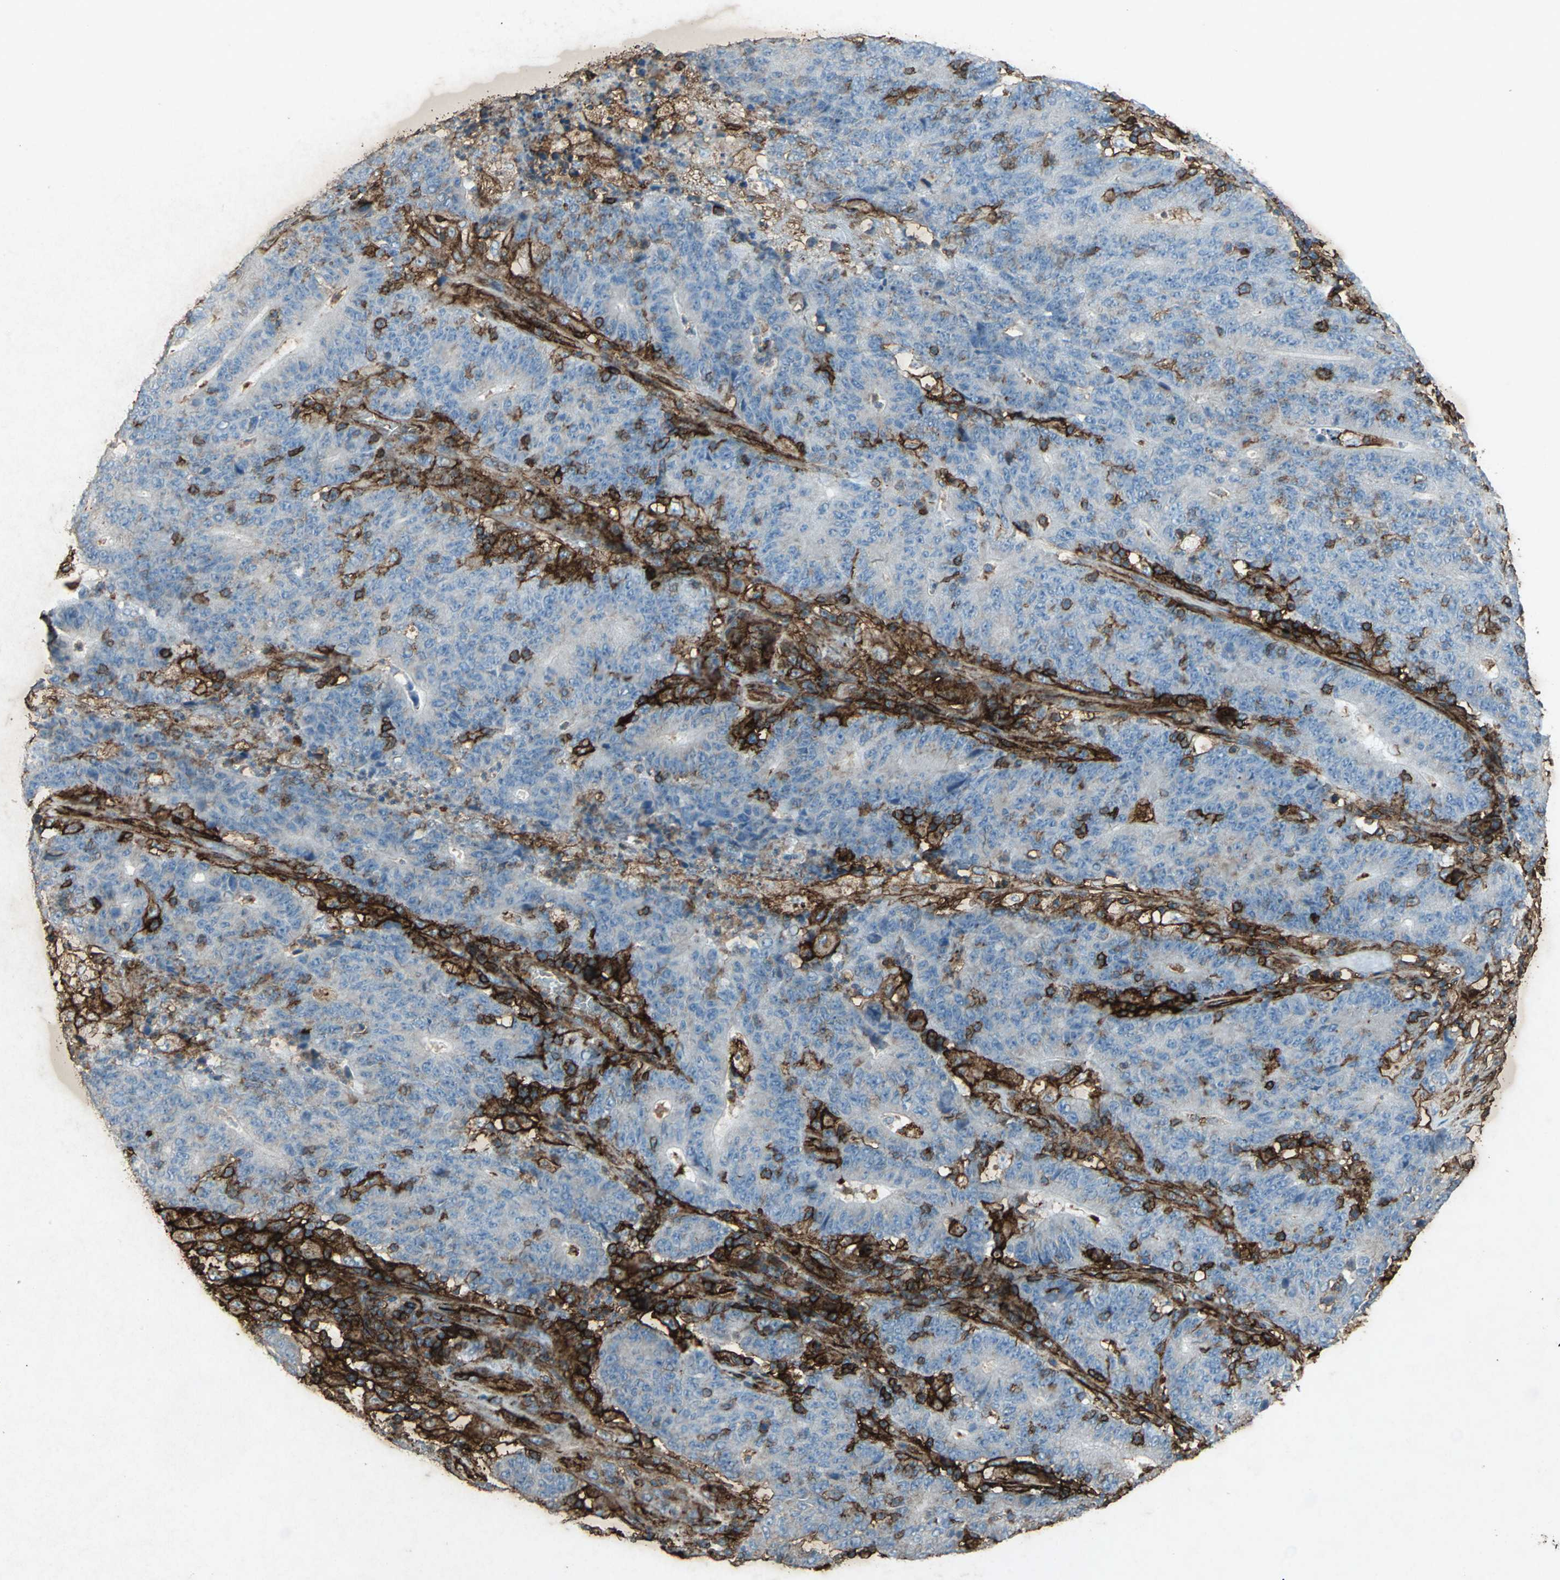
{"staining": {"intensity": "weak", "quantity": "25%-75%", "location": "cytoplasmic/membranous"}, "tissue": "colorectal cancer", "cell_type": "Tumor cells", "image_type": "cancer", "snomed": [{"axis": "morphology", "description": "Normal tissue, NOS"}, {"axis": "morphology", "description": "Adenocarcinoma, NOS"}, {"axis": "topography", "description": "Colon"}], "caption": "High-power microscopy captured an immunohistochemistry (IHC) micrograph of colorectal cancer, revealing weak cytoplasmic/membranous expression in approximately 25%-75% of tumor cells.", "gene": "CCR6", "patient": {"sex": "female", "age": 75}}